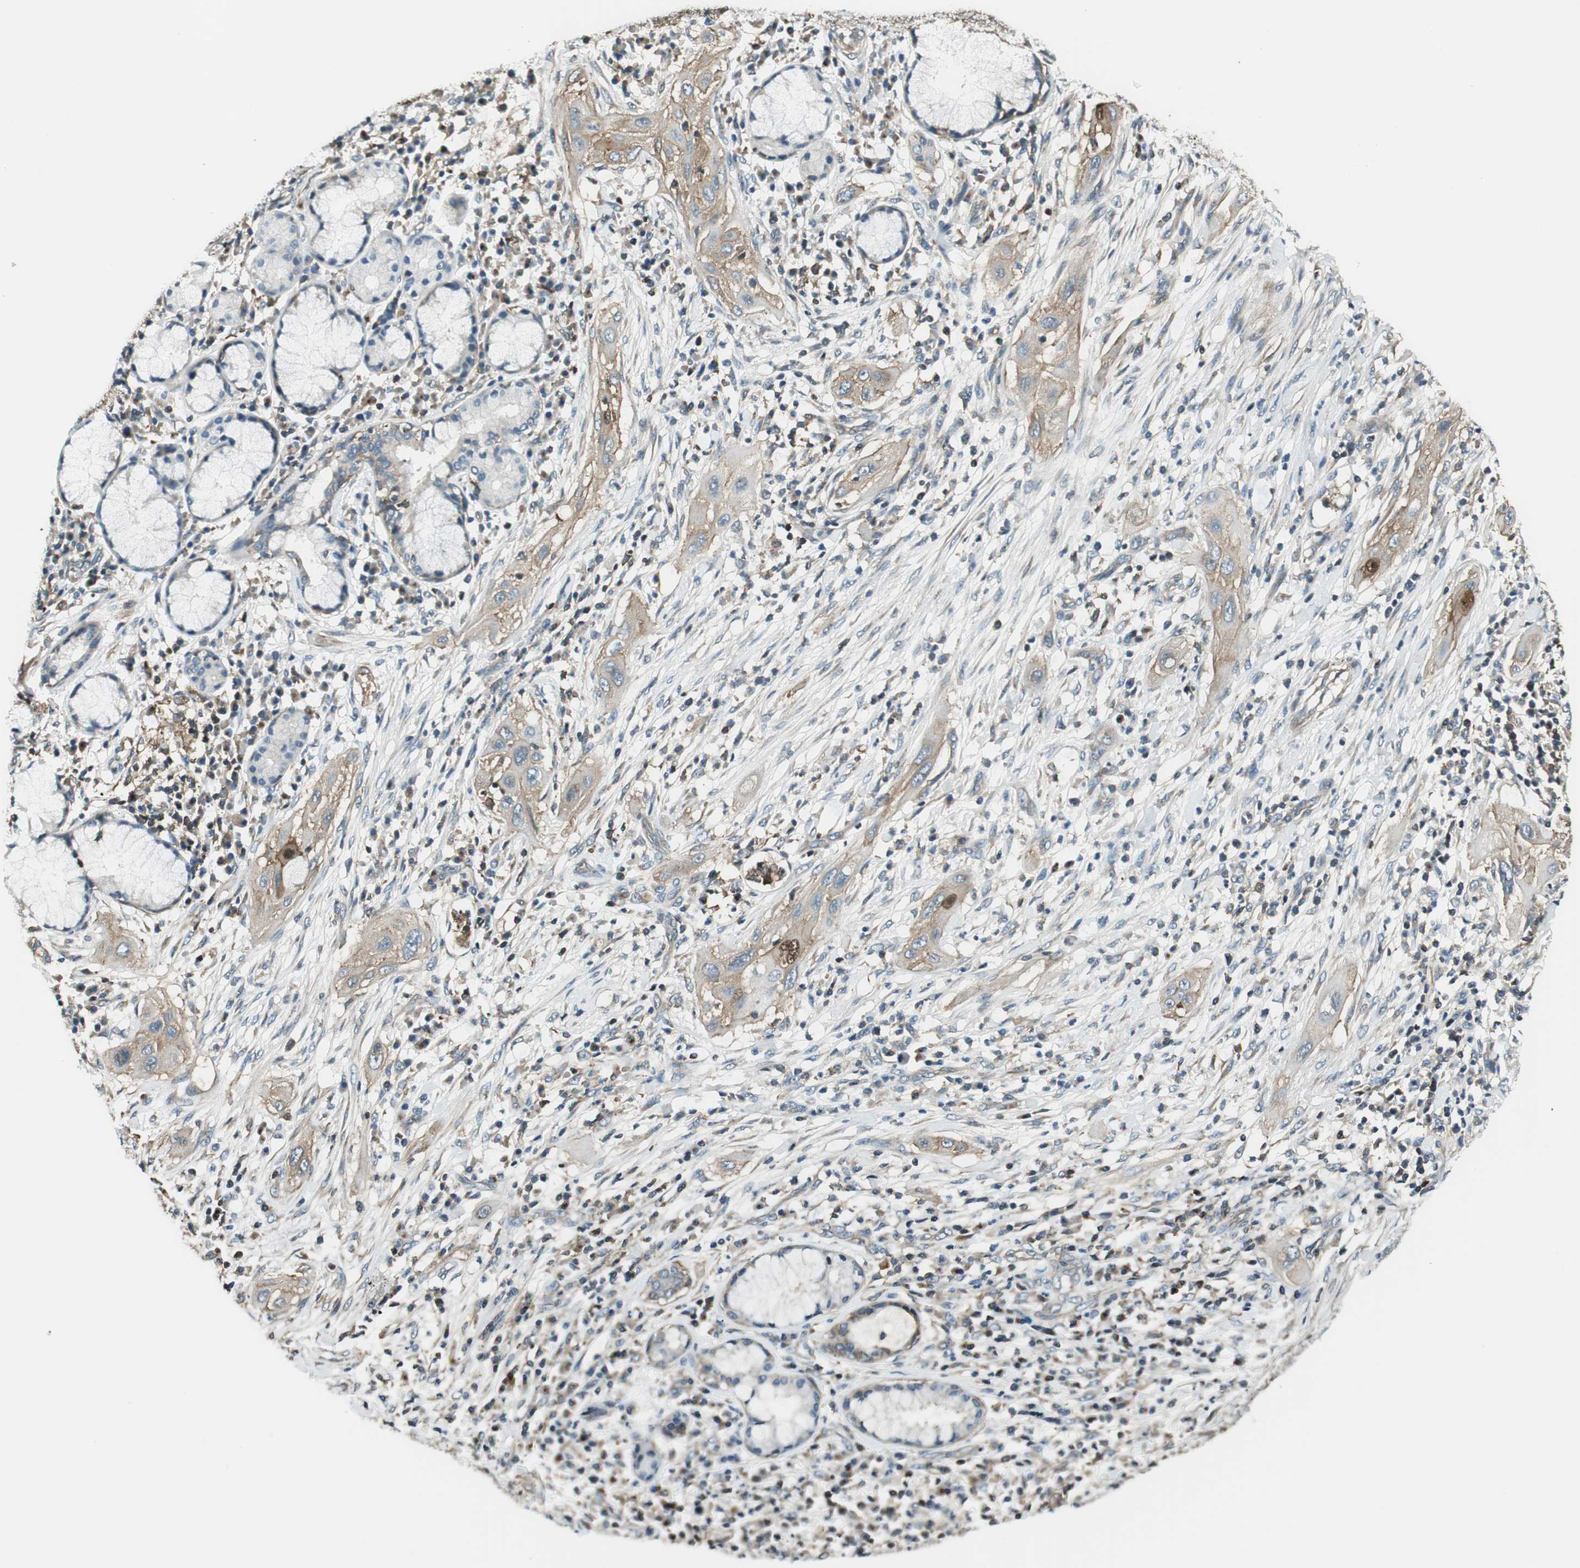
{"staining": {"intensity": "moderate", "quantity": ">75%", "location": "cytoplasmic/membranous"}, "tissue": "lung cancer", "cell_type": "Tumor cells", "image_type": "cancer", "snomed": [{"axis": "morphology", "description": "Squamous cell carcinoma, NOS"}, {"axis": "topography", "description": "Lung"}], "caption": "Lung squamous cell carcinoma stained for a protein (brown) displays moderate cytoplasmic/membranous positive positivity in about >75% of tumor cells.", "gene": "PI4K2B", "patient": {"sex": "female", "age": 47}}